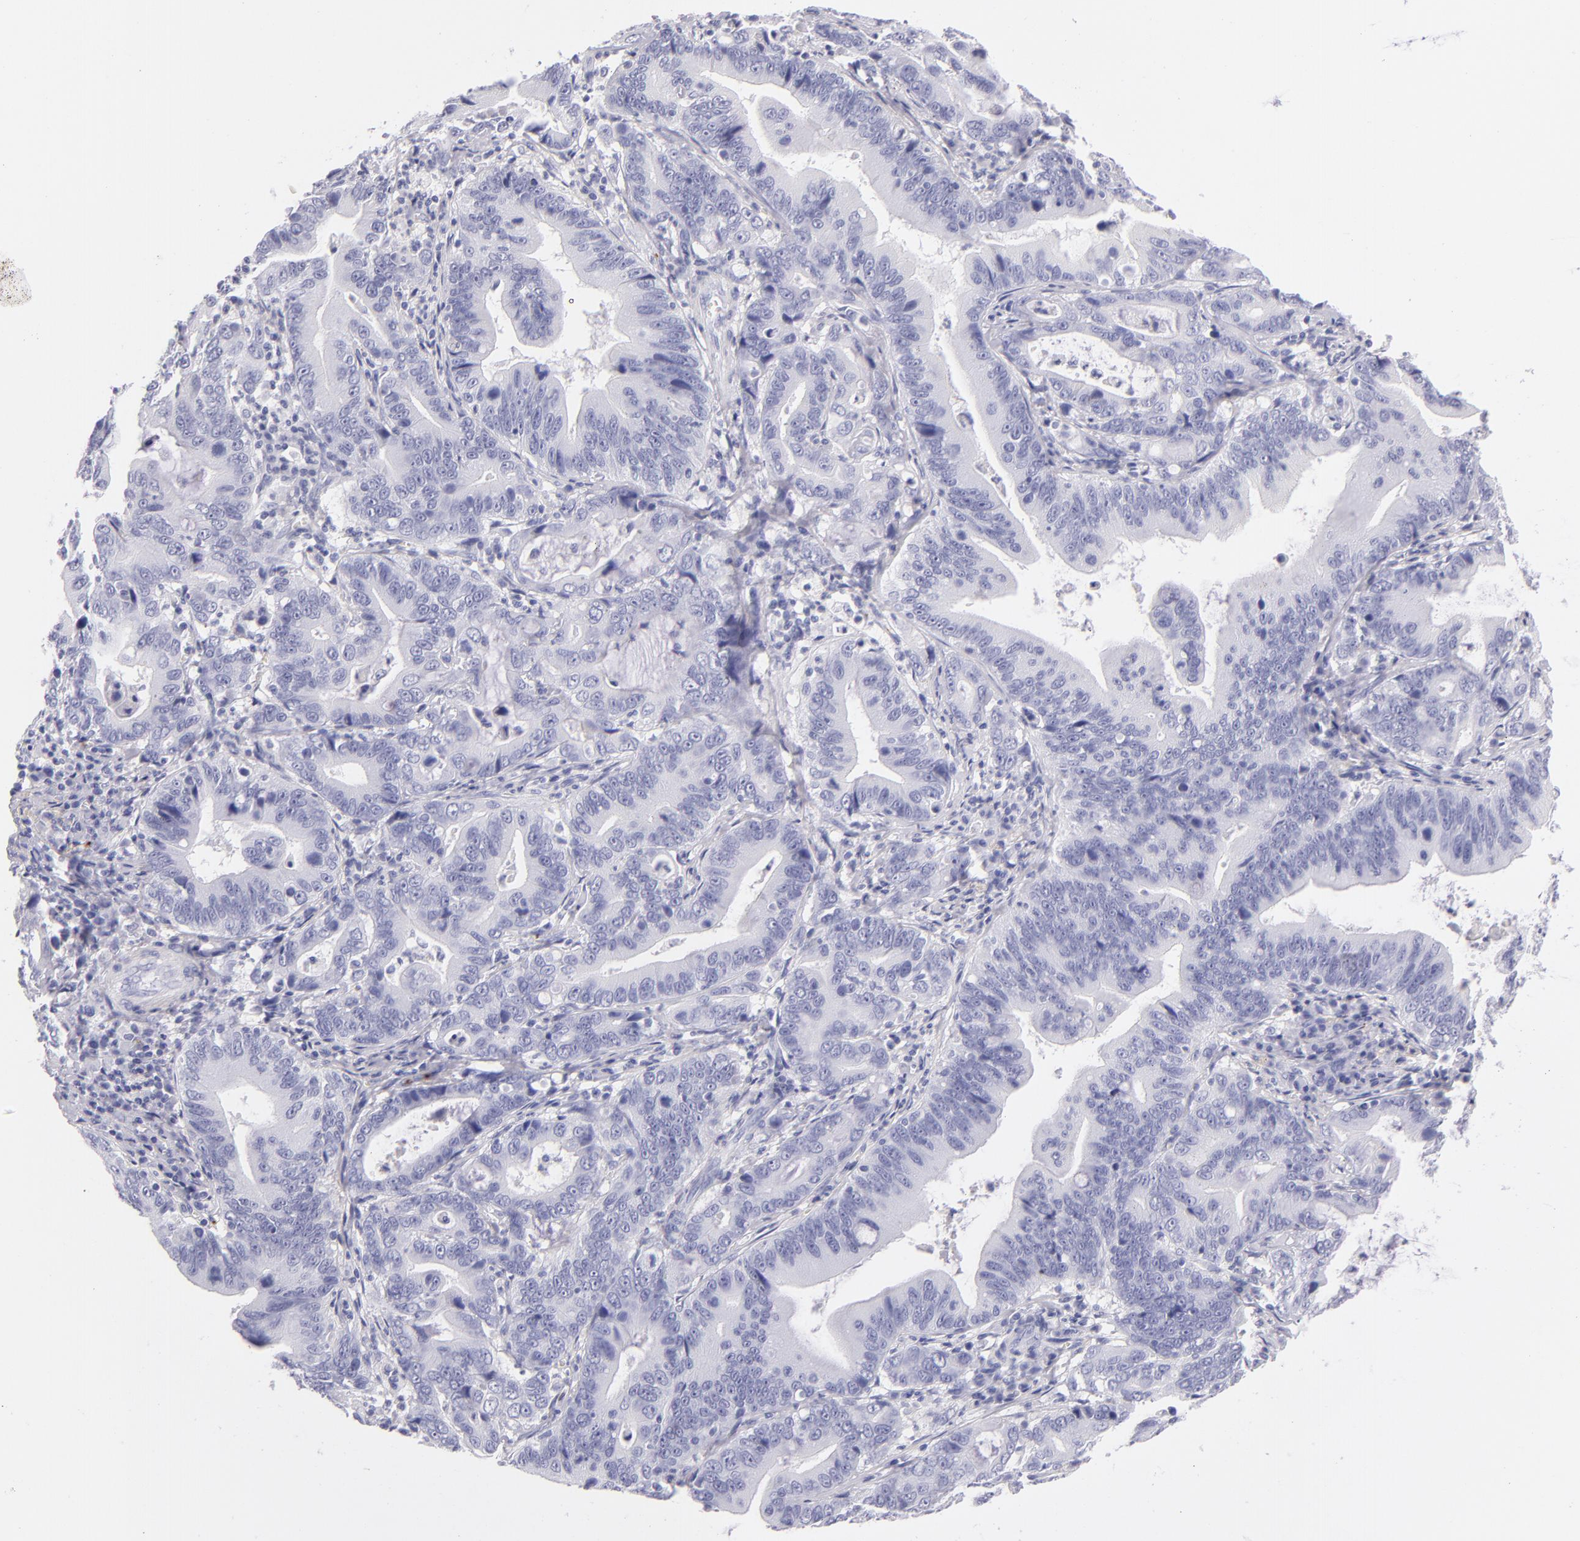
{"staining": {"intensity": "negative", "quantity": "none", "location": "none"}, "tissue": "stomach cancer", "cell_type": "Tumor cells", "image_type": "cancer", "snomed": [{"axis": "morphology", "description": "Adenocarcinoma, NOS"}, {"axis": "topography", "description": "Stomach, upper"}], "caption": "The micrograph shows no staining of tumor cells in stomach adenocarcinoma.", "gene": "GP1BA", "patient": {"sex": "male", "age": 63}}